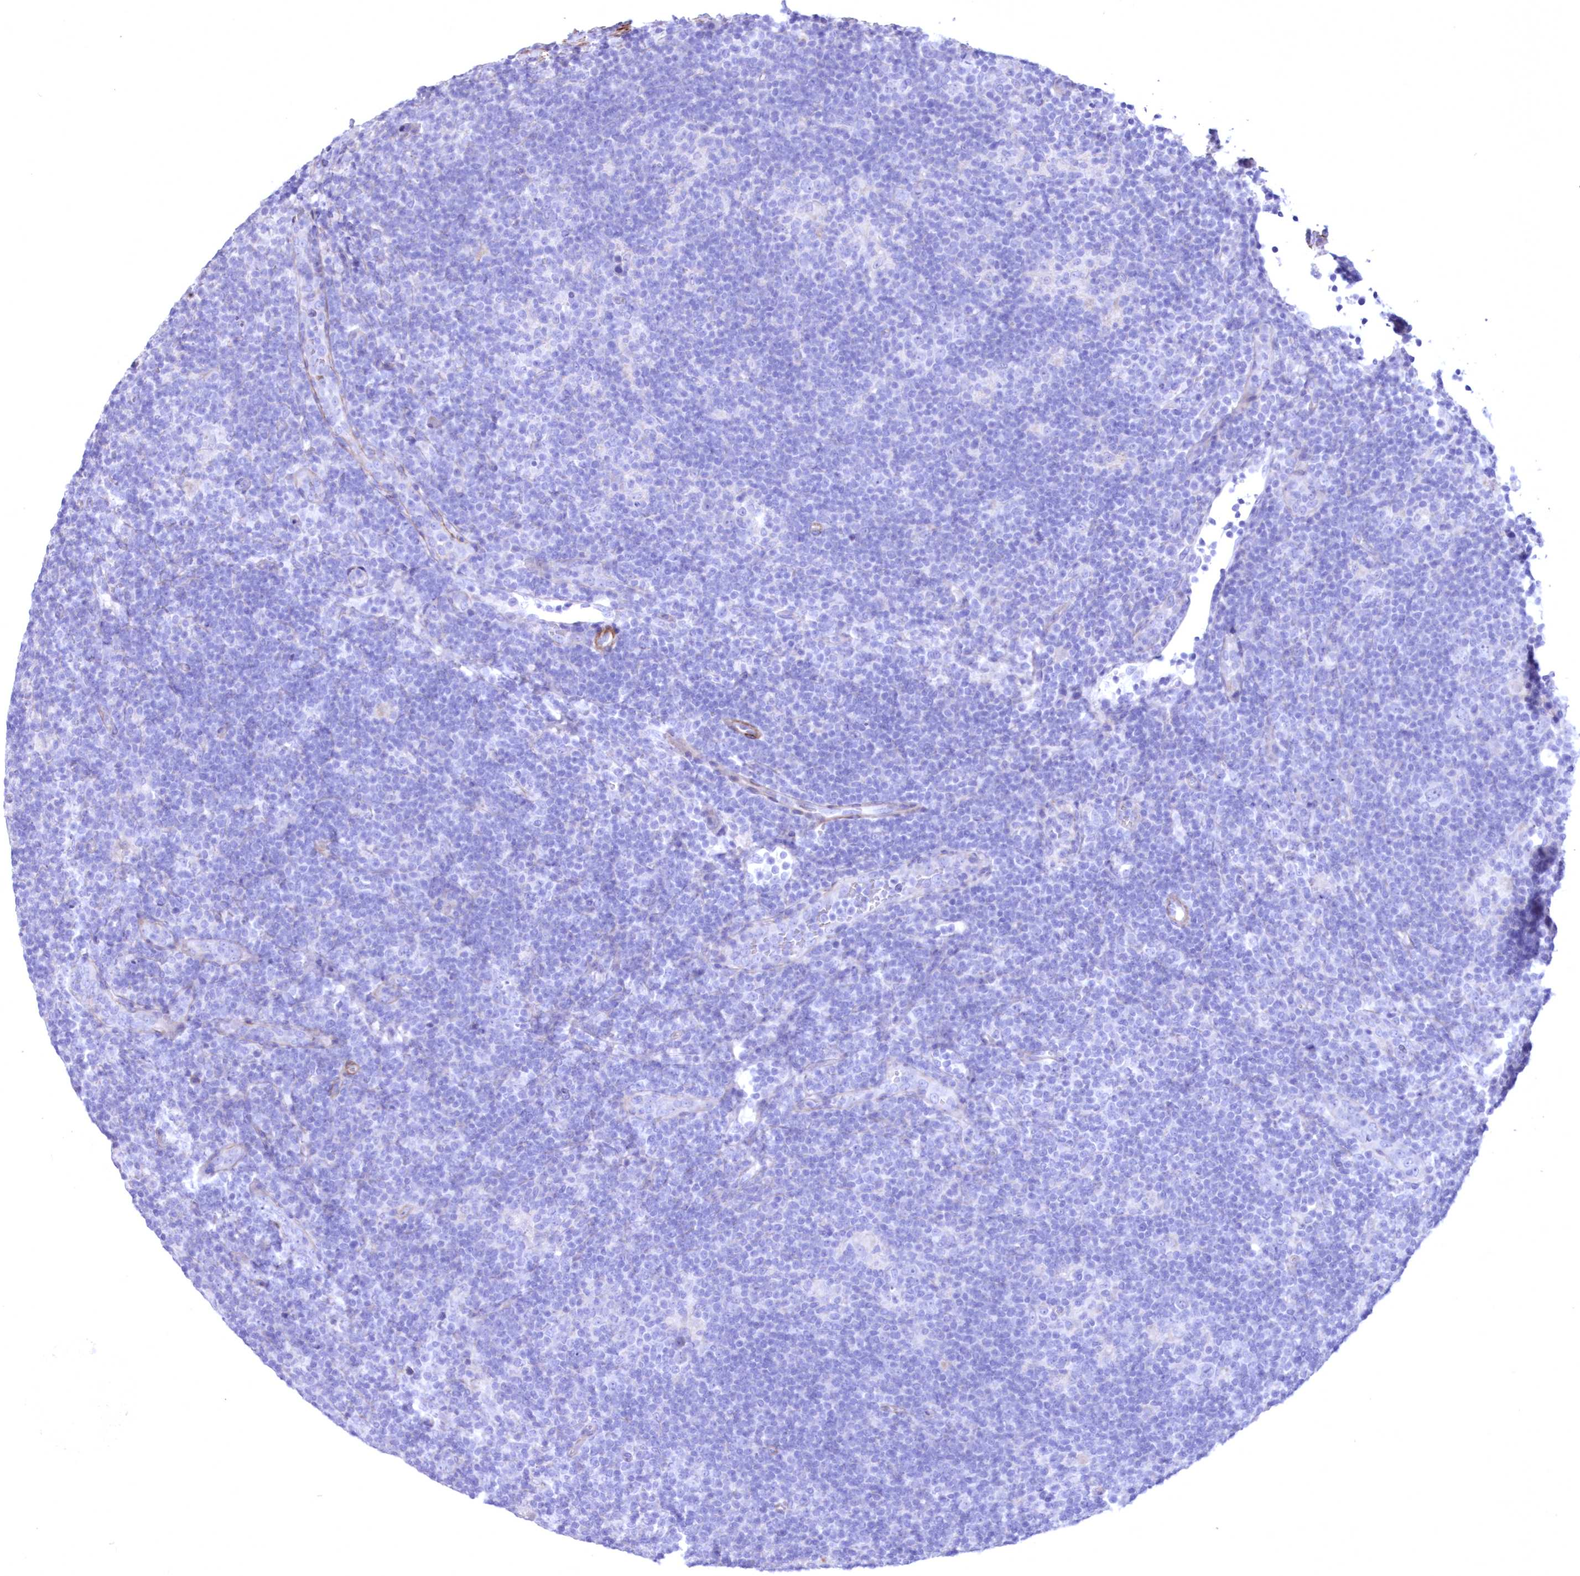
{"staining": {"intensity": "negative", "quantity": "none", "location": "none"}, "tissue": "lymphoma", "cell_type": "Tumor cells", "image_type": "cancer", "snomed": [{"axis": "morphology", "description": "Hodgkin's disease, NOS"}, {"axis": "topography", "description": "Lymph node"}], "caption": "There is no significant positivity in tumor cells of lymphoma.", "gene": "WDR74", "patient": {"sex": "female", "age": 57}}